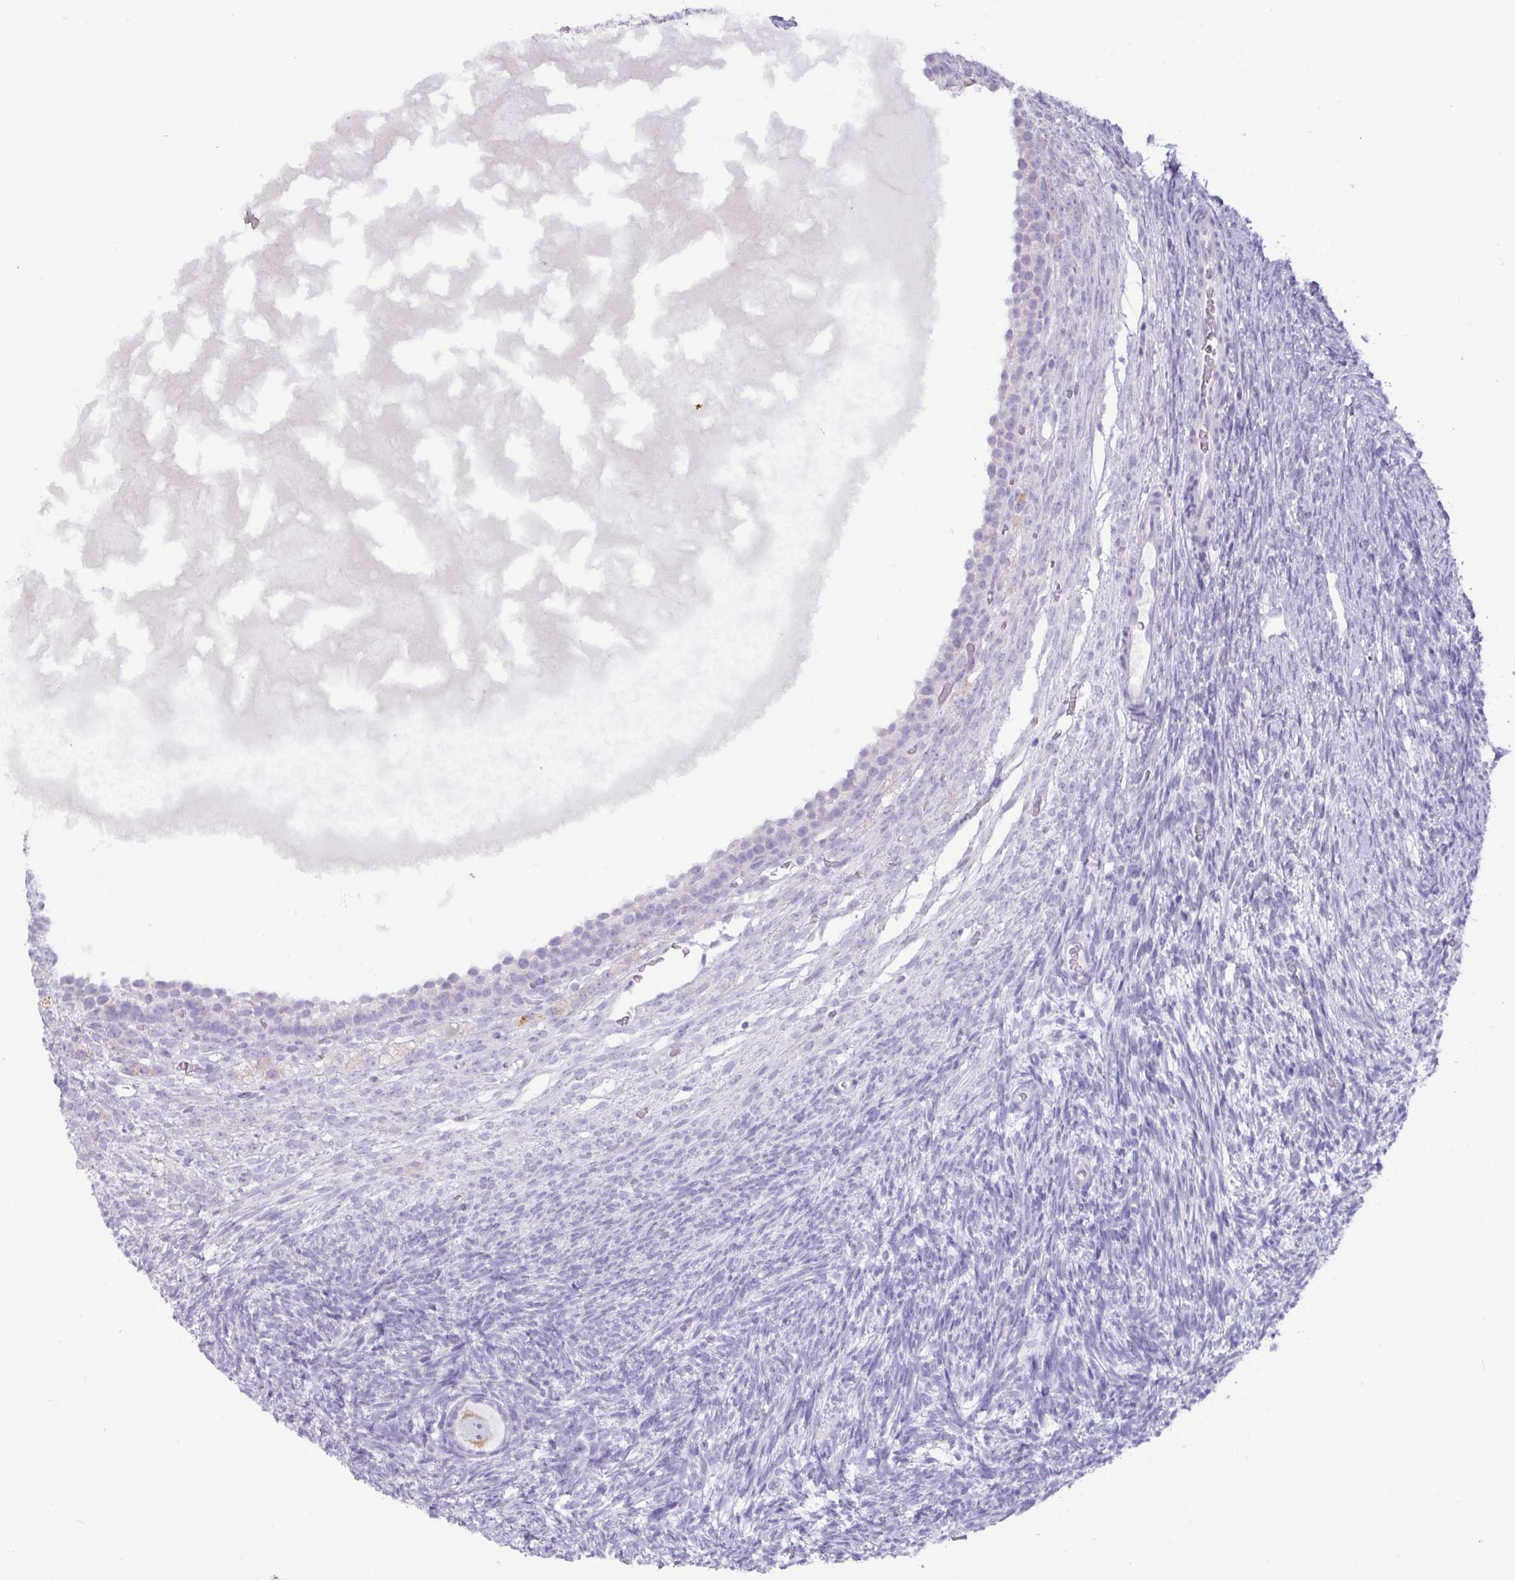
{"staining": {"intensity": "weak", "quantity": ">75%", "location": "cytoplasmic/membranous"}, "tissue": "ovary", "cell_type": "Follicle cells", "image_type": "normal", "snomed": [{"axis": "morphology", "description": "Normal tissue, NOS"}, {"axis": "topography", "description": "Ovary"}], "caption": "Approximately >75% of follicle cells in normal human ovary show weak cytoplasmic/membranous protein staining as visualized by brown immunohistochemical staining.", "gene": "NCCRP1", "patient": {"sex": "female", "age": 39}}